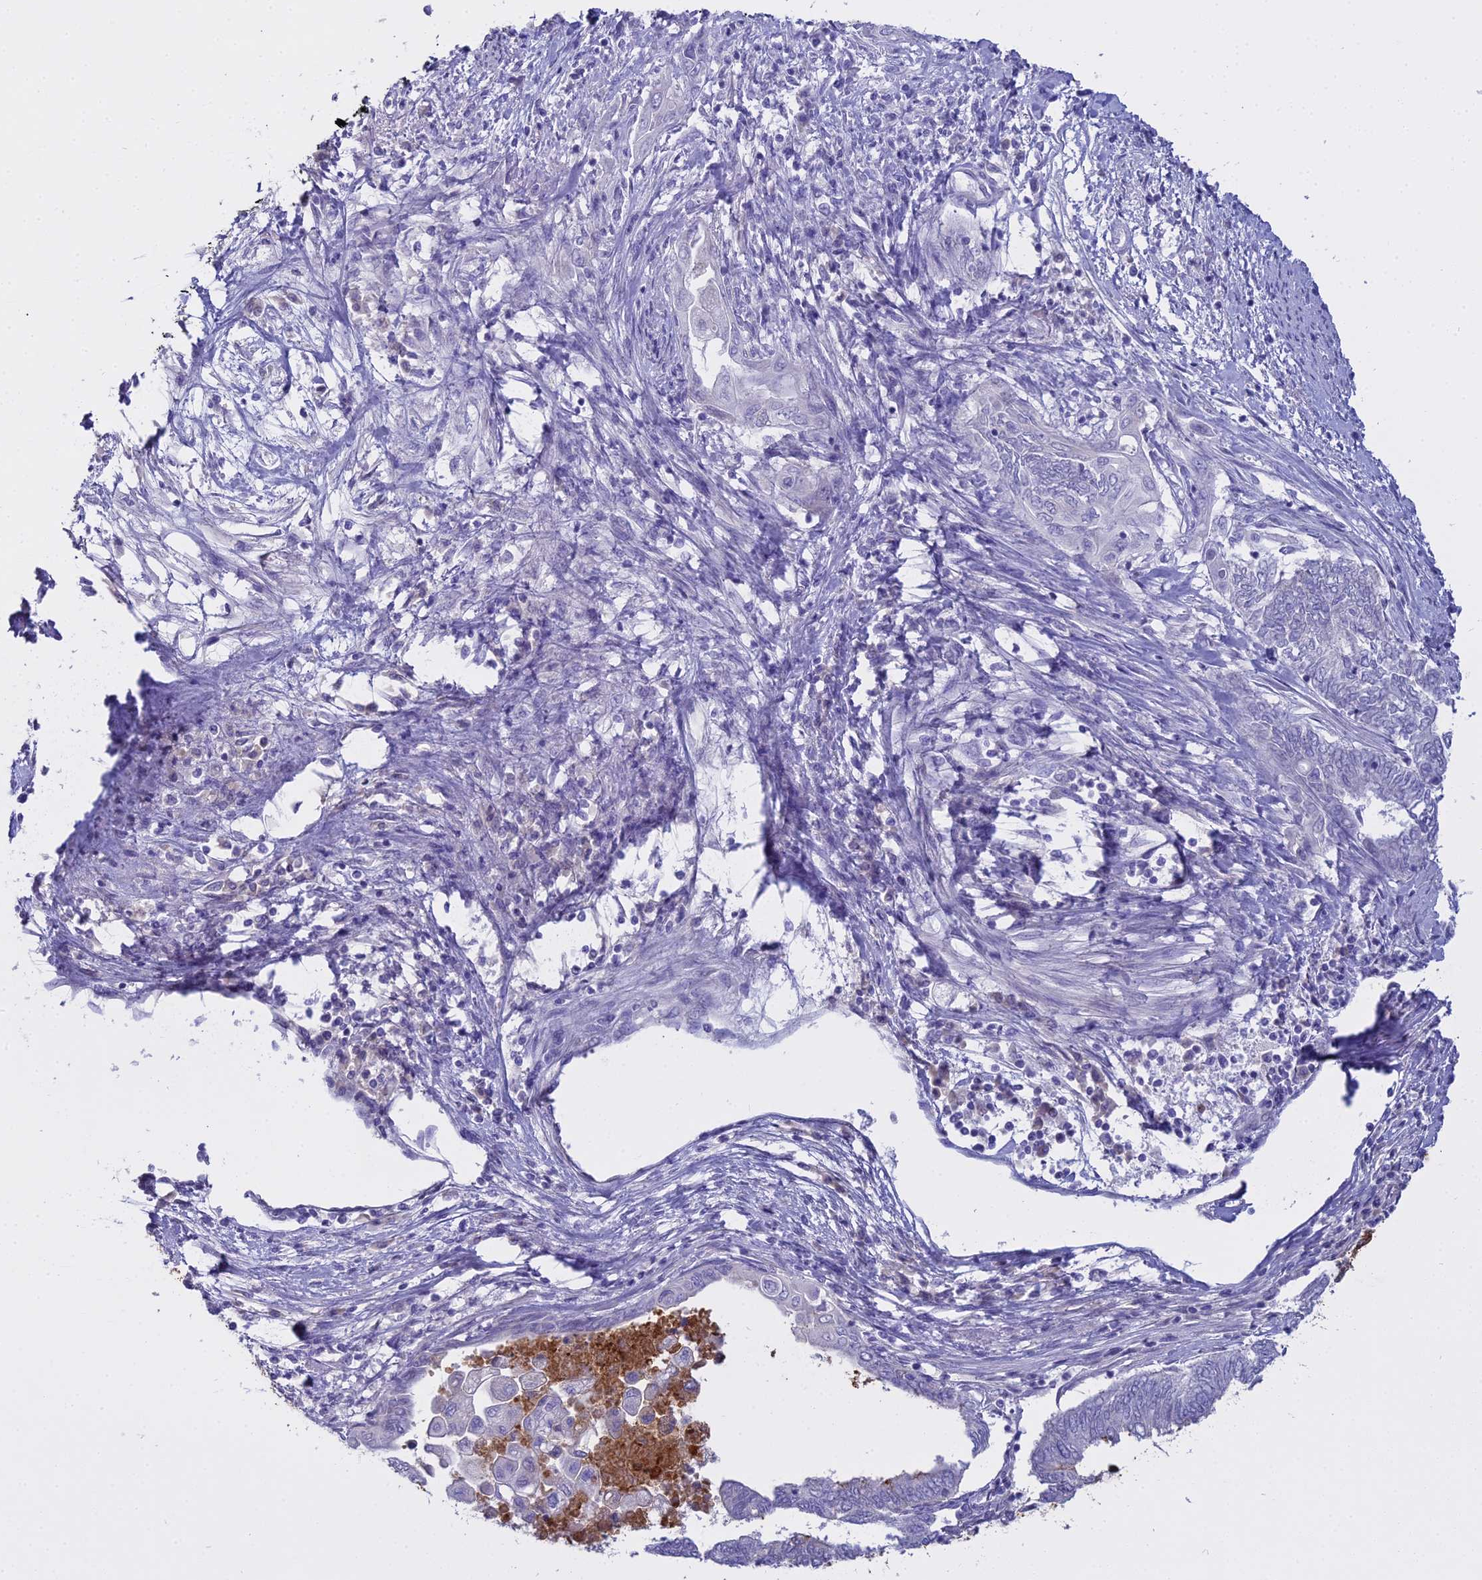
{"staining": {"intensity": "strong", "quantity": "25%-75%", "location": "cytoplasmic/membranous"}, "tissue": "endometrial cancer", "cell_type": "Tumor cells", "image_type": "cancer", "snomed": [{"axis": "morphology", "description": "Adenocarcinoma, NOS"}, {"axis": "topography", "description": "Uterus"}, {"axis": "topography", "description": "Endometrium"}], "caption": "Strong cytoplasmic/membranous staining for a protein is seen in about 25%-75% of tumor cells of adenocarcinoma (endometrial) using immunohistochemistry (IHC).", "gene": "ALPP", "patient": {"sex": "female", "age": 70}}